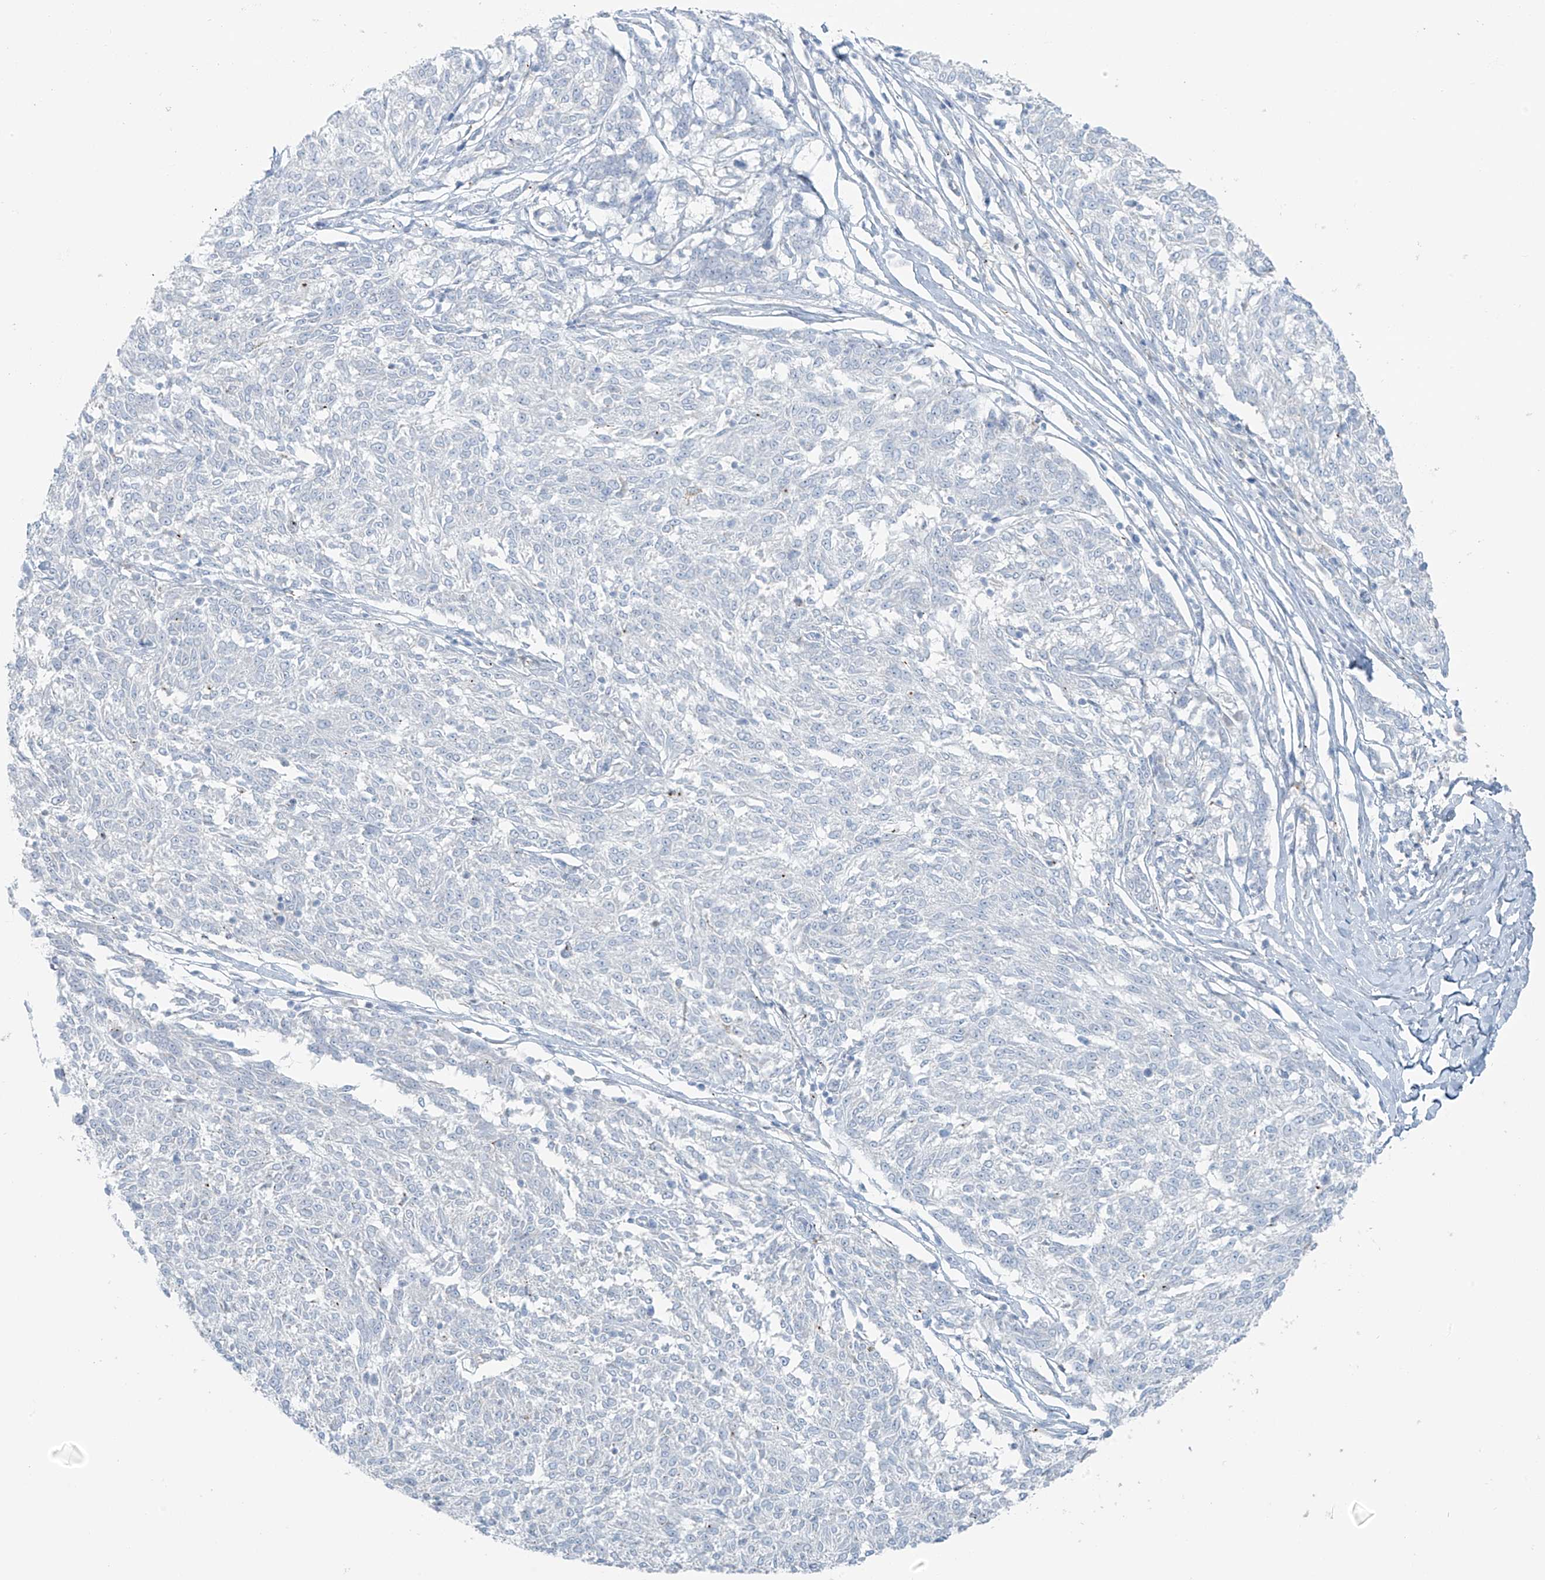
{"staining": {"intensity": "negative", "quantity": "none", "location": "none"}, "tissue": "melanoma", "cell_type": "Tumor cells", "image_type": "cancer", "snomed": [{"axis": "morphology", "description": "Malignant melanoma, NOS"}, {"axis": "topography", "description": "Skin"}], "caption": "IHC micrograph of neoplastic tissue: malignant melanoma stained with DAB displays no significant protein expression in tumor cells.", "gene": "SLC25A43", "patient": {"sex": "female", "age": 72}}